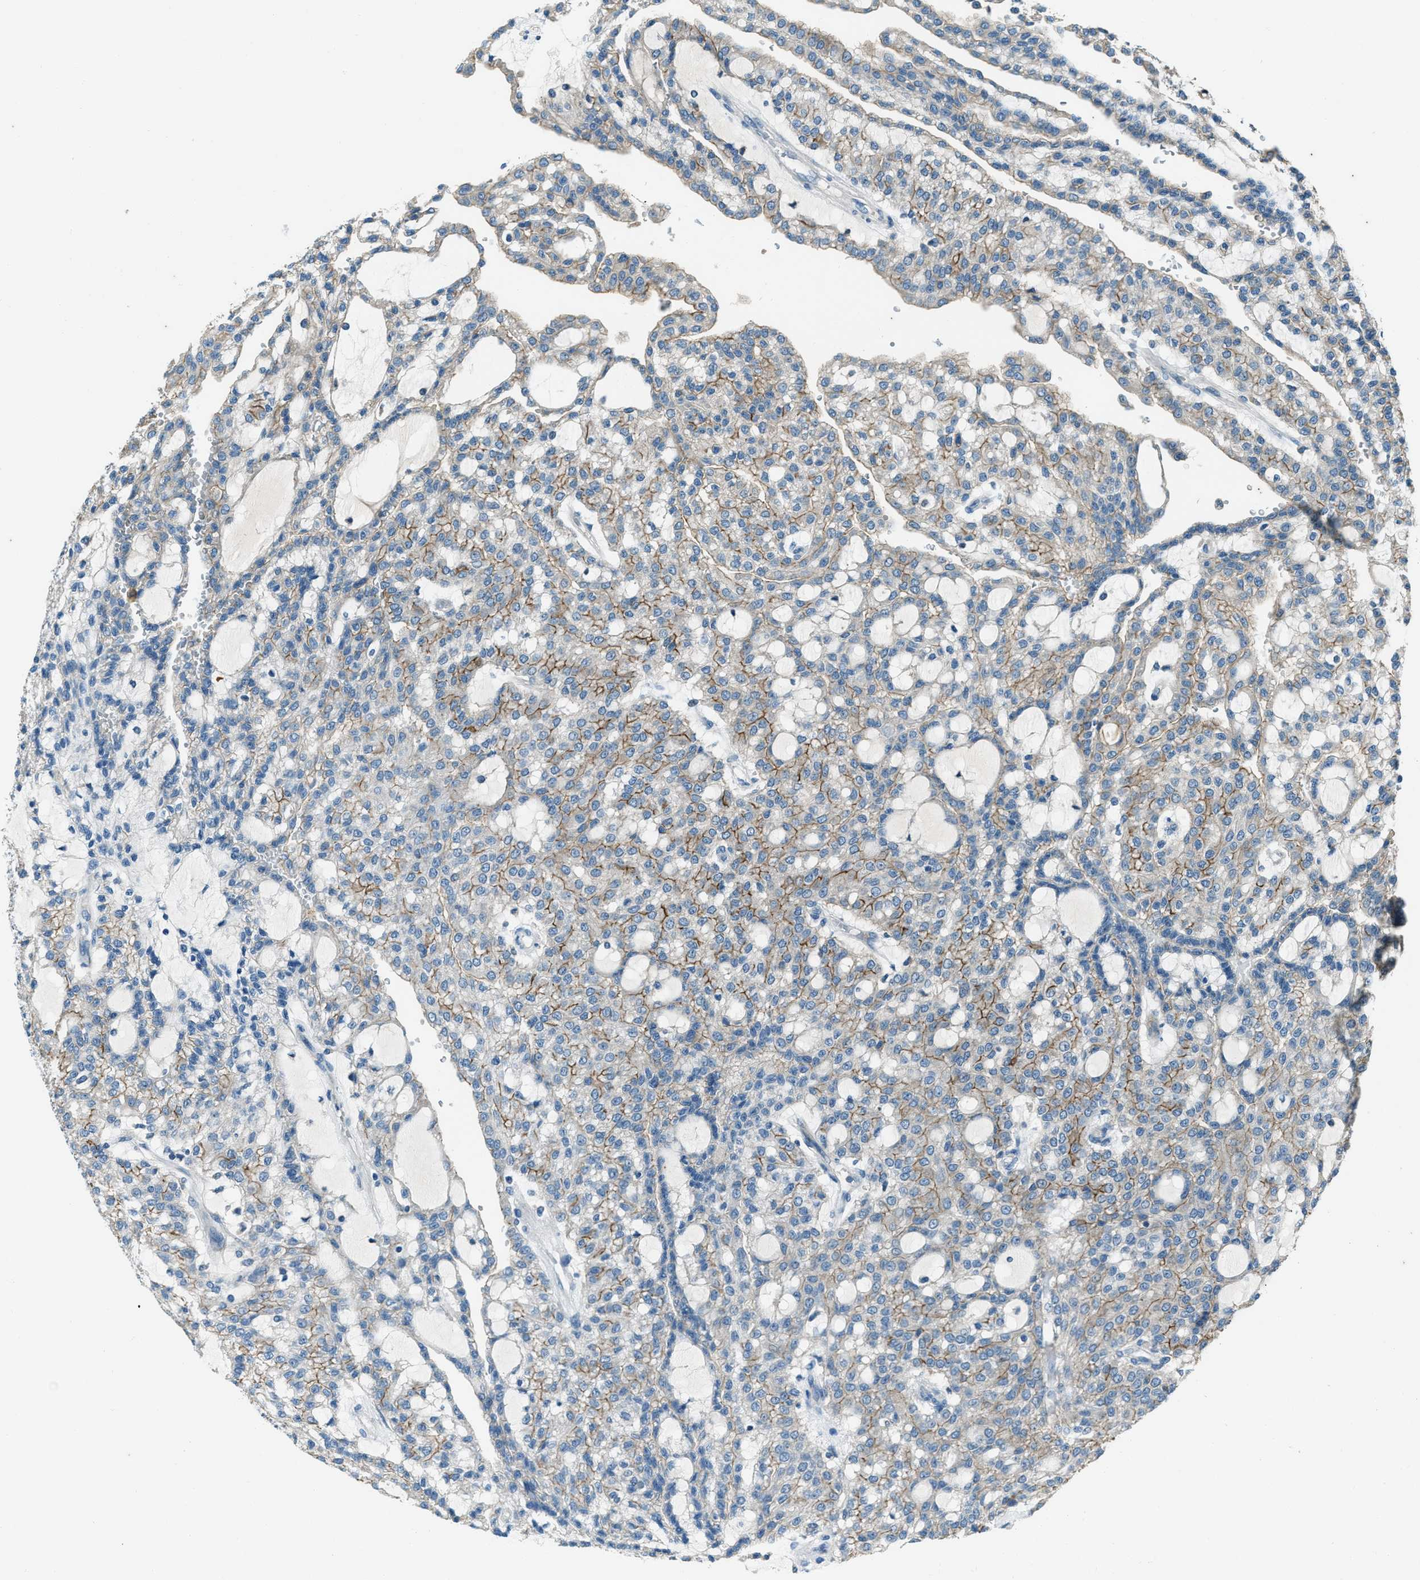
{"staining": {"intensity": "moderate", "quantity": "25%-75%", "location": "cytoplasmic/membranous"}, "tissue": "renal cancer", "cell_type": "Tumor cells", "image_type": "cancer", "snomed": [{"axis": "morphology", "description": "Adenocarcinoma, NOS"}, {"axis": "topography", "description": "Kidney"}], "caption": "This image shows IHC staining of renal cancer, with medium moderate cytoplasmic/membranous positivity in about 25%-75% of tumor cells.", "gene": "SVIL", "patient": {"sex": "male", "age": 63}}